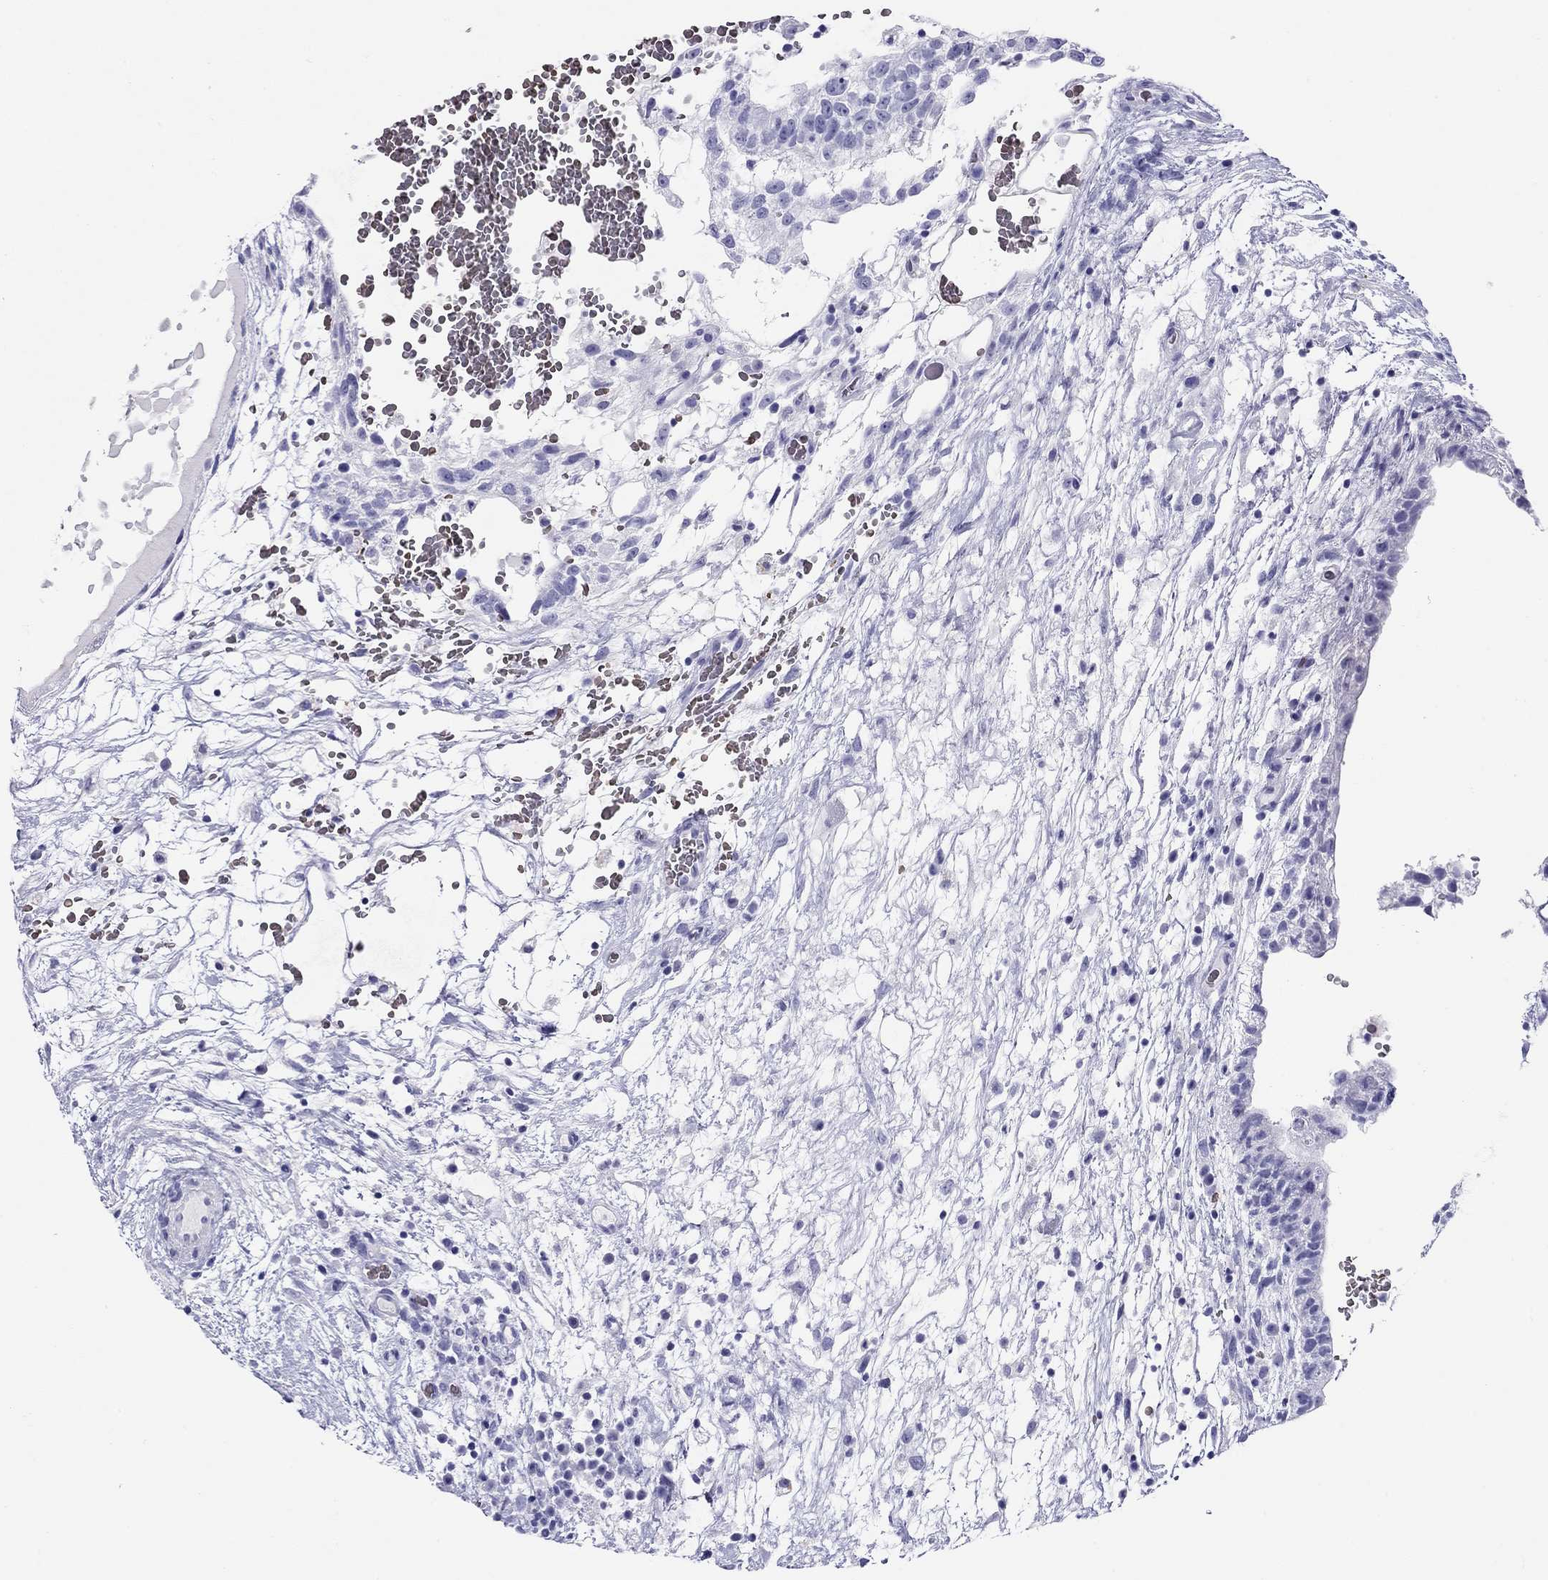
{"staining": {"intensity": "negative", "quantity": "none", "location": "none"}, "tissue": "testis cancer", "cell_type": "Tumor cells", "image_type": "cancer", "snomed": [{"axis": "morphology", "description": "Normal tissue, NOS"}, {"axis": "morphology", "description": "Carcinoma, Embryonal, NOS"}, {"axis": "topography", "description": "Testis"}], "caption": "A histopathology image of testis cancer (embryonal carcinoma) stained for a protein exhibits no brown staining in tumor cells. Nuclei are stained in blue.", "gene": "PTPRN", "patient": {"sex": "male", "age": 32}}